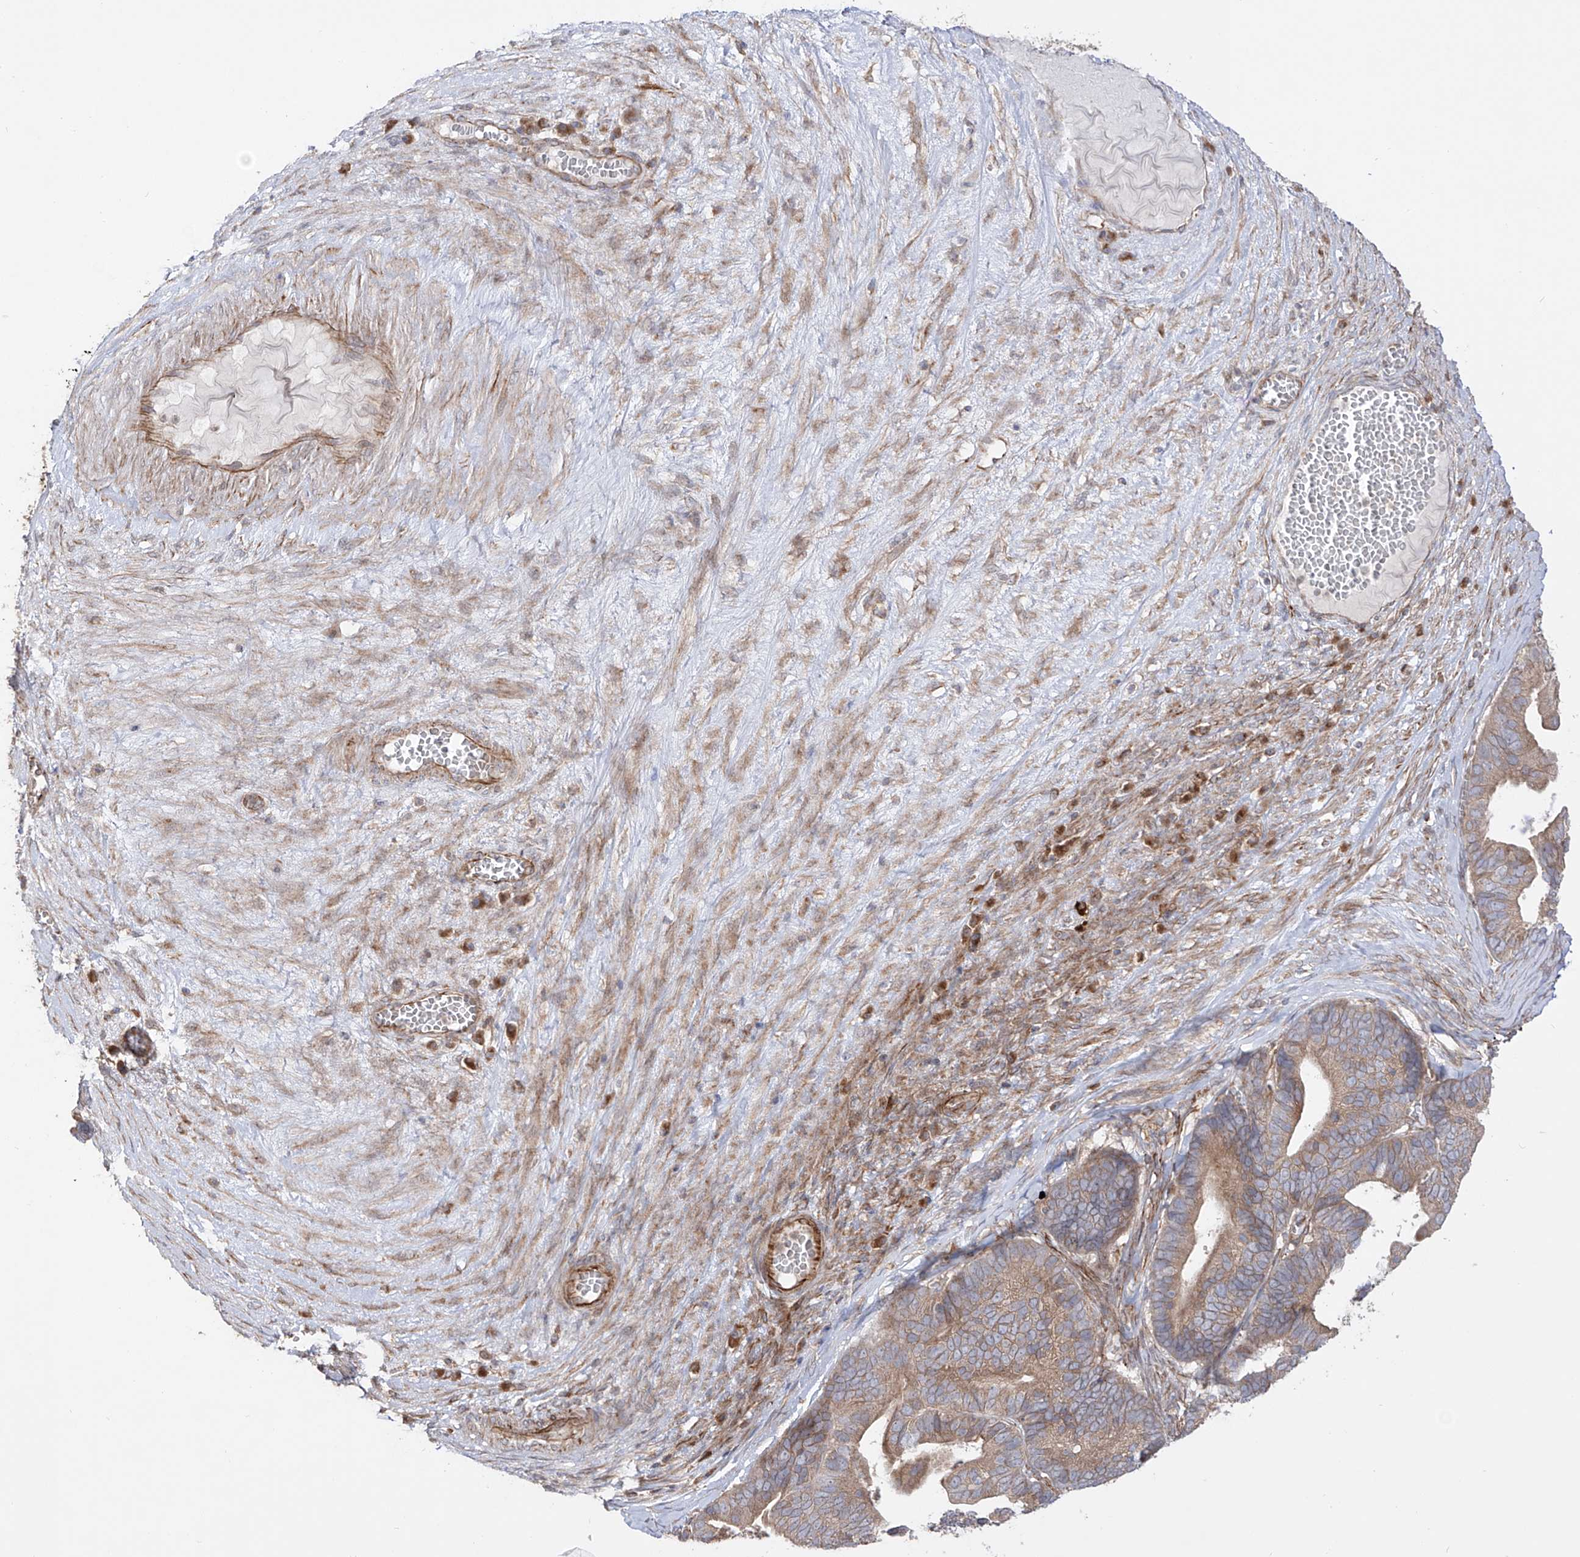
{"staining": {"intensity": "weak", "quantity": ">75%", "location": "cytoplasmic/membranous"}, "tissue": "ovarian cancer", "cell_type": "Tumor cells", "image_type": "cancer", "snomed": [{"axis": "morphology", "description": "Cystadenocarcinoma, serous, NOS"}, {"axis": "topography", "description": "Ovary"}], "caption": "An image of ovarian cancer stained for a protein displays weak cytoplasmic/membranous brown staining in tumor cells.", "gene": "YKT6", "patient": {"sex": "female", "age": 56}}